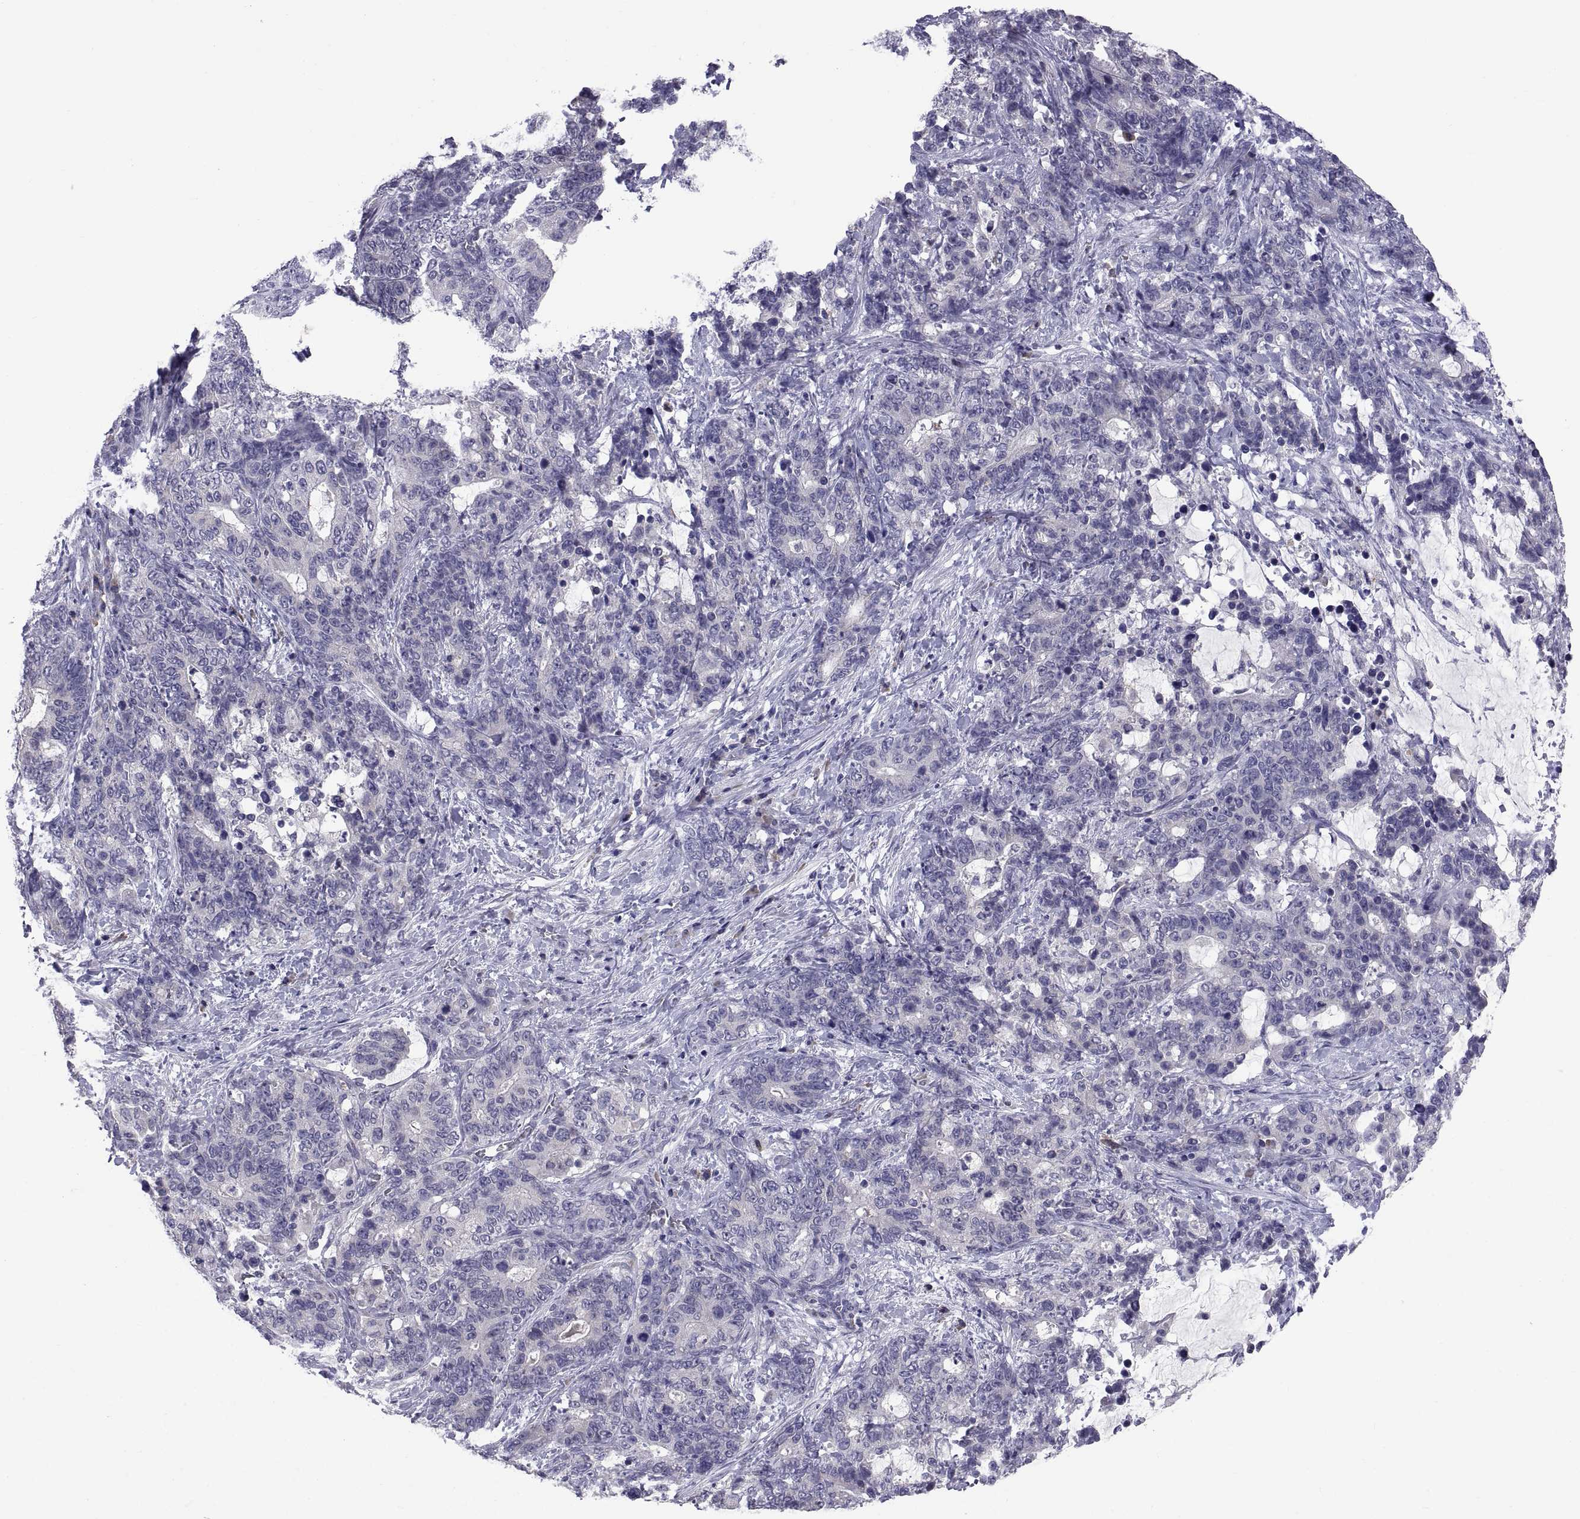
{"staining": {"intensity": "negative", "quantity": "none", "location": "none"}, "tissue": "stomach cancer", "cell_type": "Tumor cells", "image_type": "cancer", "snomed": [{"axis": "morphology", "description": "Normal tissue, NOS"}, {"axis": "morphology", "description": "Adenocarcinoma, NOS"}, {"axis": "topography", "description": "Stomach"}], "caption": "Tumor cells show no significant protein staining in stomach cancer. (Stains: DAB immunohistochemistry (IHC) with hematoxylin counter stain, Microscopy: brightfield microscopy at high magnification).", "gene": "PKP1", "patient": {"sex": "female", "age": 64}}